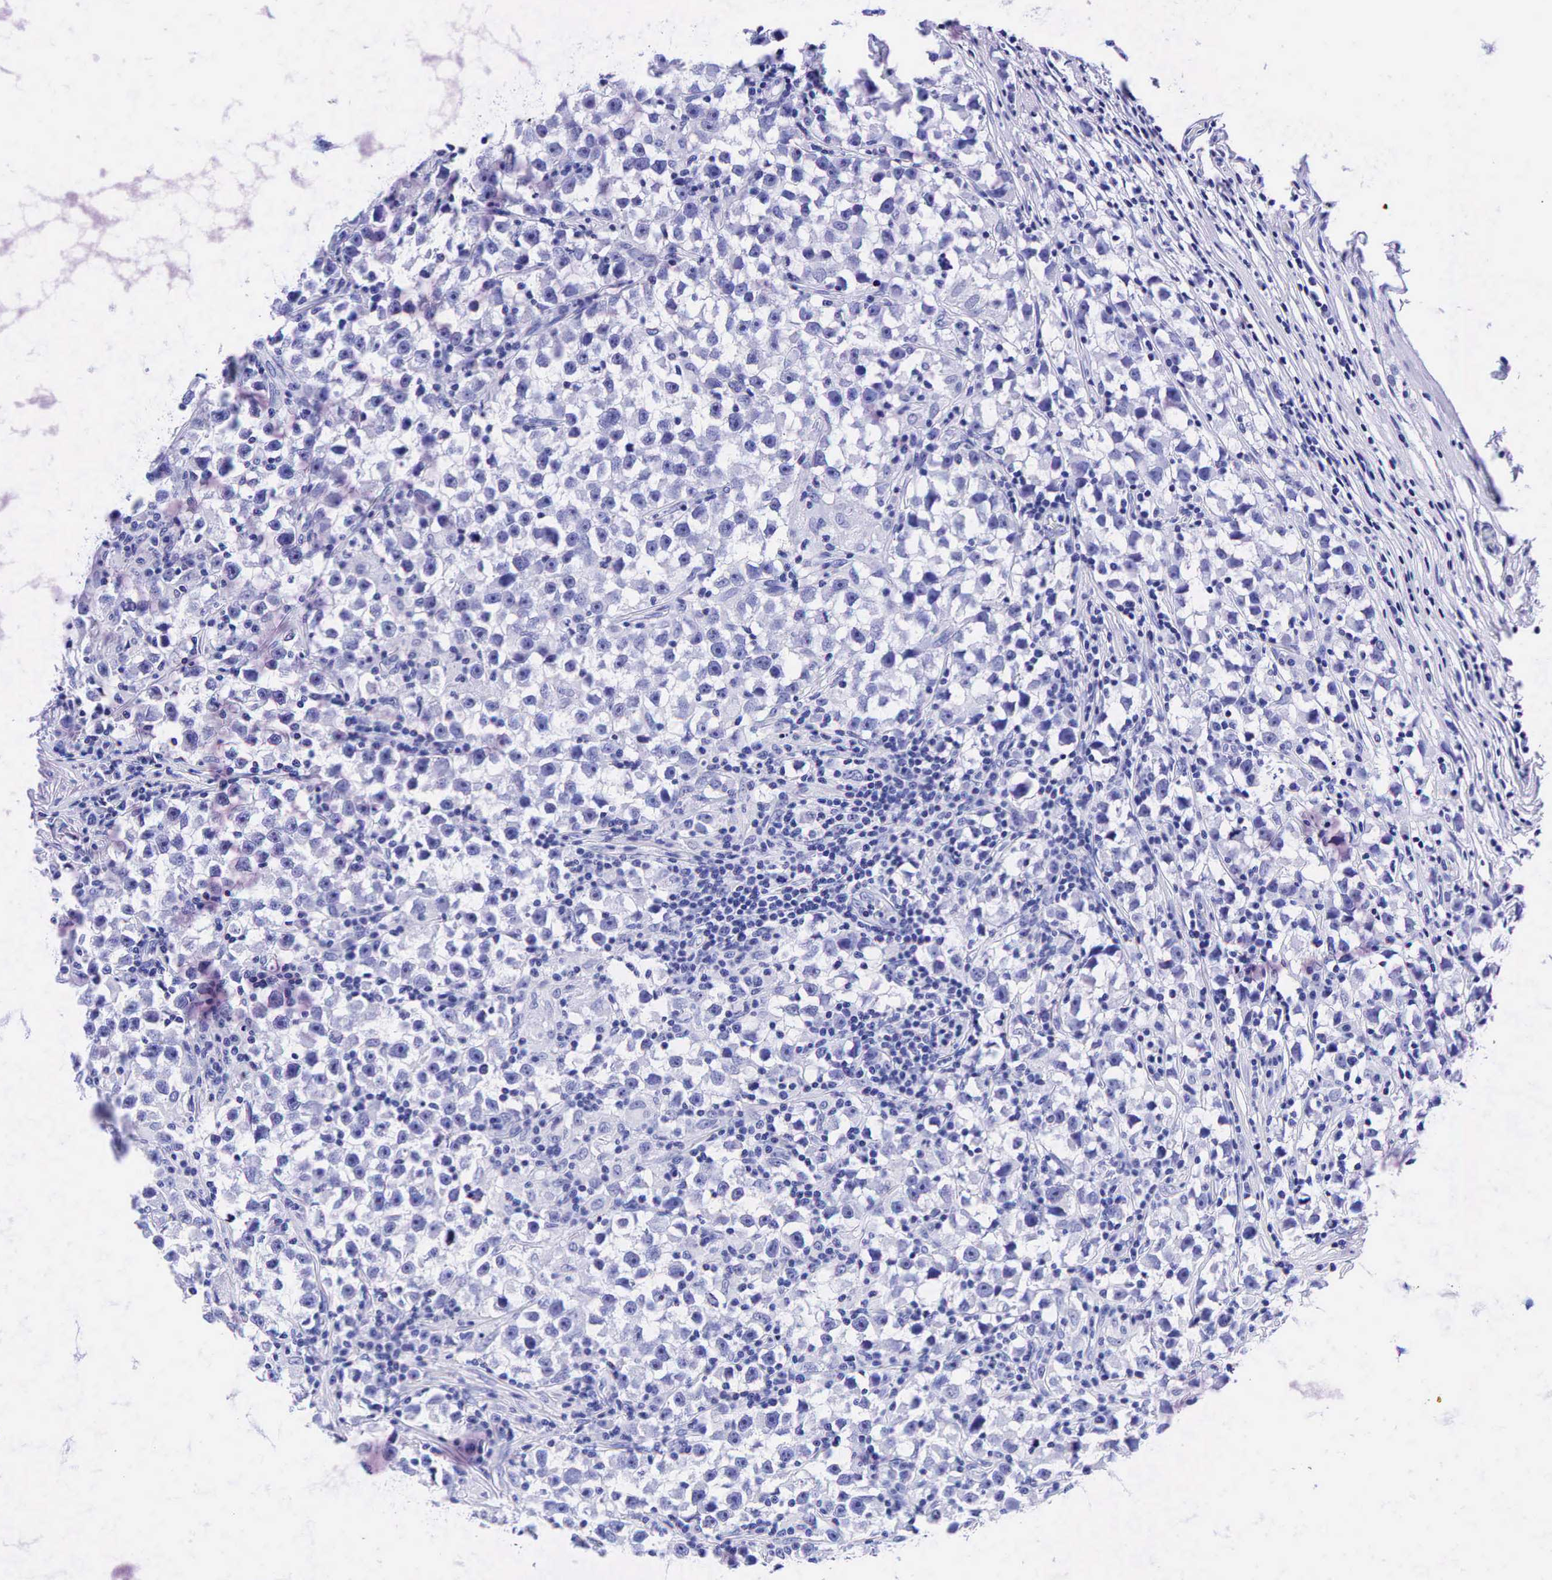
{"staining": {"intensity": "negative", "quantity": "none", "location": "none"}, "tissue": "testis cancer", "cell_type": "Tumor cells", "image_type": "cancer", "snomed": [{"axis": "morphology", "description": "Seminoma, NOS"}, {"axis": "topography", "description": "Testis"}], "caption": "This is an immunohistochemistry (IHC) photomicrograph of human seminoma (testis). There is no expression in tumor cells.", "gene": "ESR1", "patient": {"sex": "male", "age": 33}}